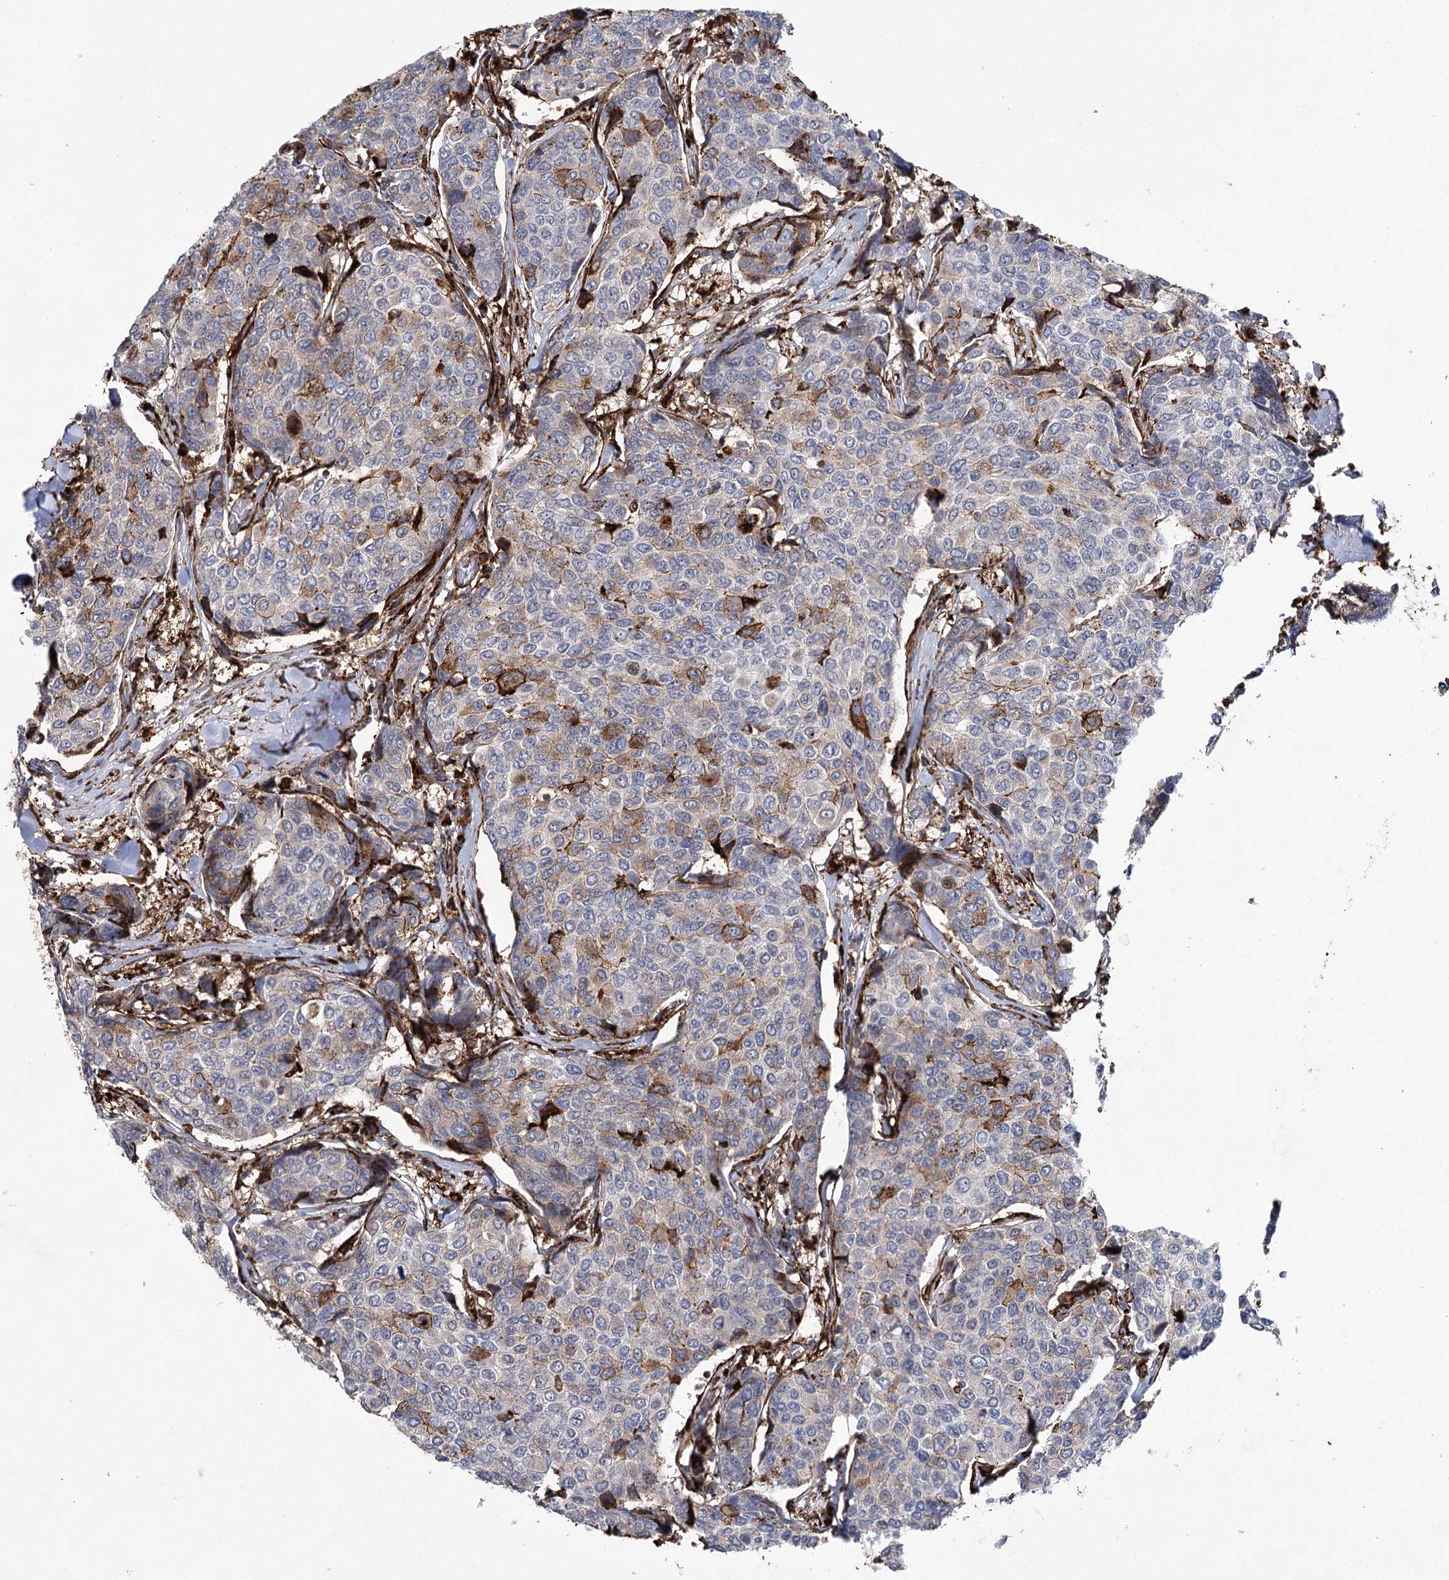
{"staining": {"intensity": "moderate", "quantity": "<25%", "location": "cytoplasmic/membranous"}, "tissue": "breast cancer", "cell_type": "Tumor cells", "image_type": "cancer", "snomed": [{"axis": "morphology", "description": "Duct carcinoma"}, {"axis": "topography", "description": "Breast"}], "caption": "Human breast cancer stained for a protein (brown) reveals moderate cytoplasmic/membranous positive positivity in about <25% of tumor cells.", "gene": "DCUN1D4", "patient": {"sex": "female", "age": 55}}